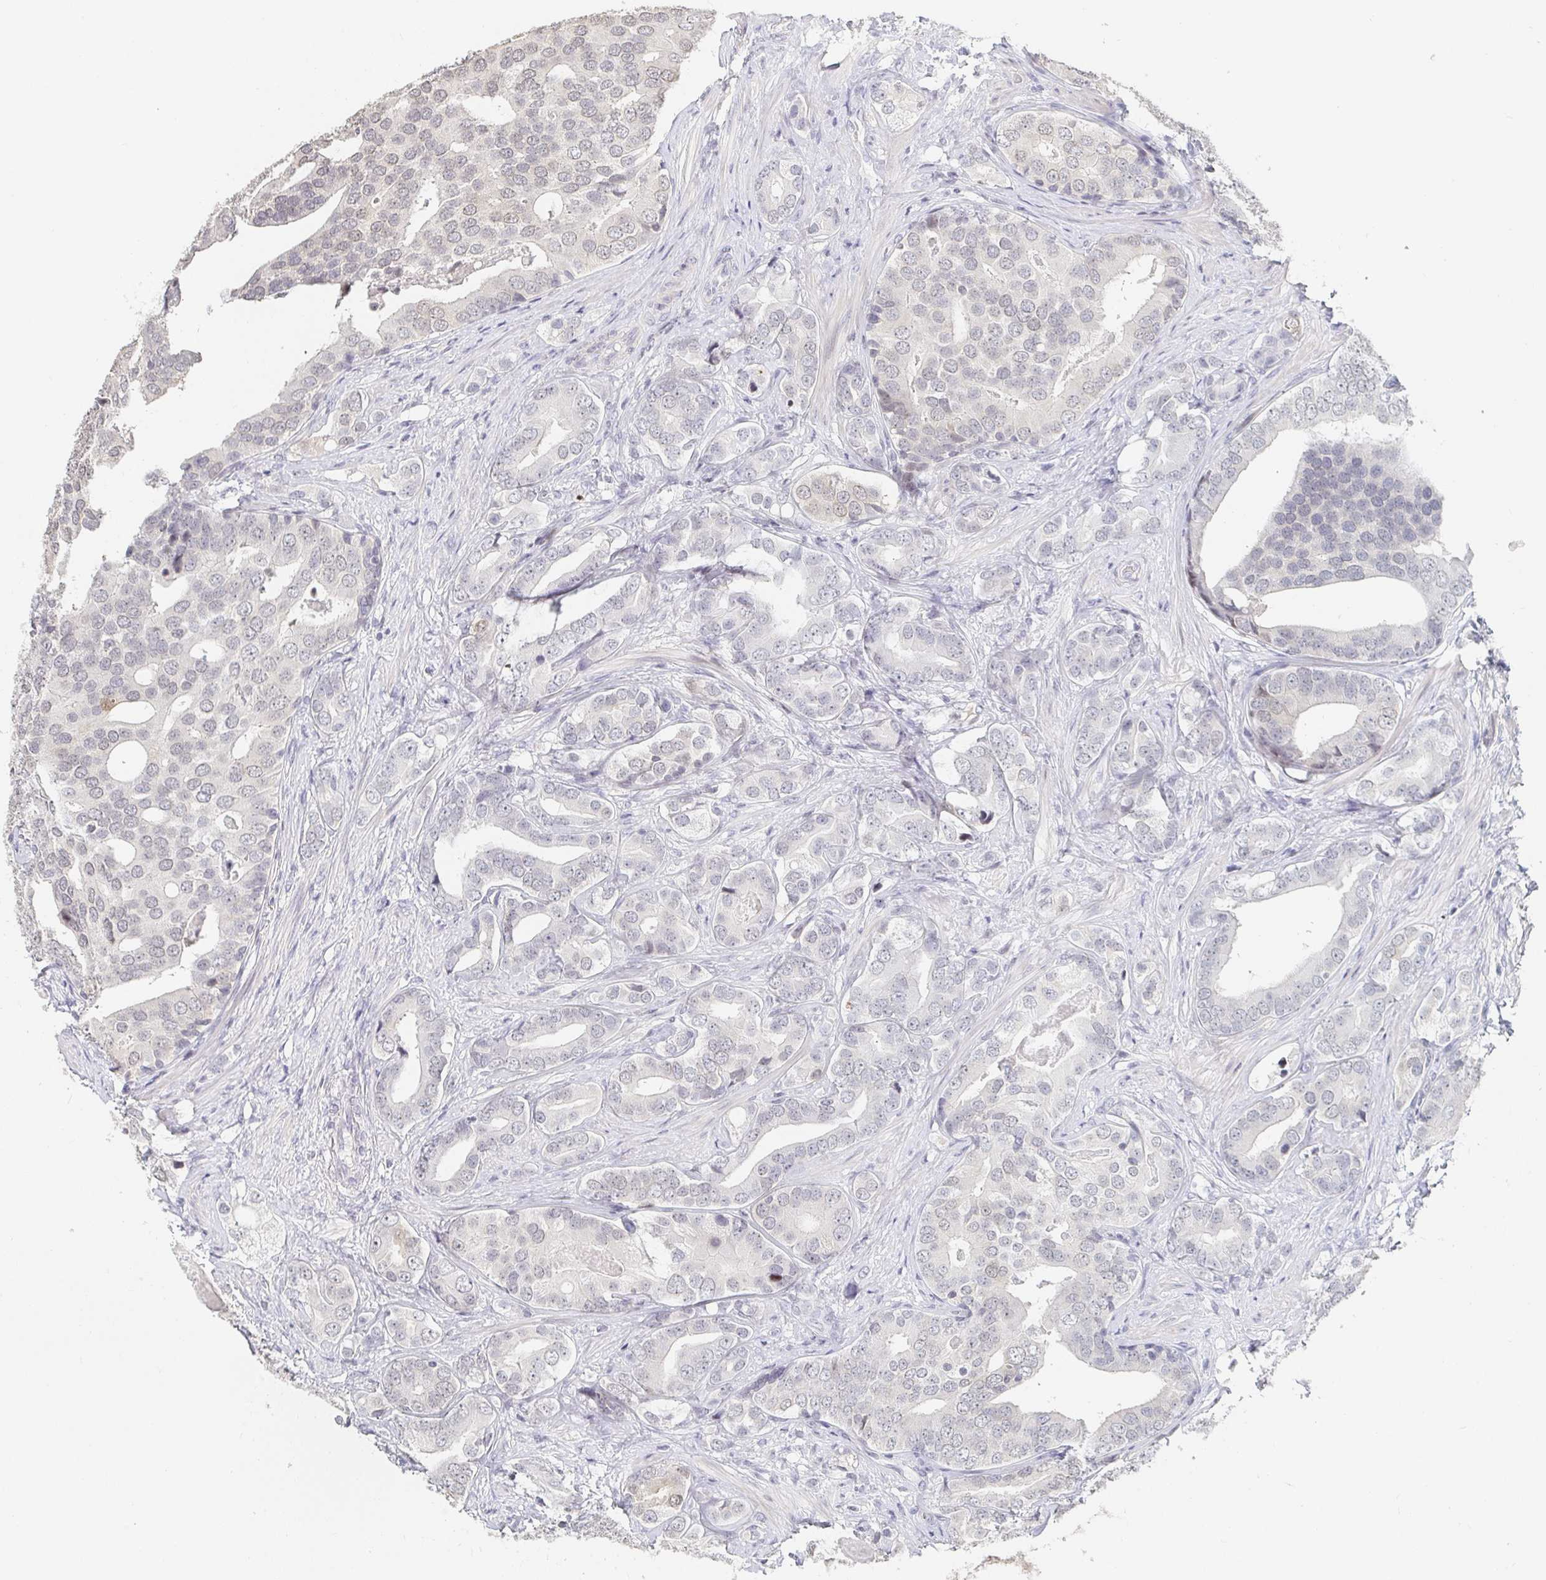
{"staining": {"intensity": "negative", "quantity": "none", "location": "none"}, "tissue": "prostate cancer", "cell_type": "Tumor cells", "image_type": "cancer", "snomed": [{"axis": "morphology", "description": "Adenocarcinoma, High grade"}, {"axis": "topography", "description": "Prostate"}], "caption": "DAB (3,3'-diaminobenzidine) immunohistochemical staining of human prostate cancer exhibits no significant positivity in tumor cells.", "gene": "NME9", "patient": {"sex": "male", "age": 62}}